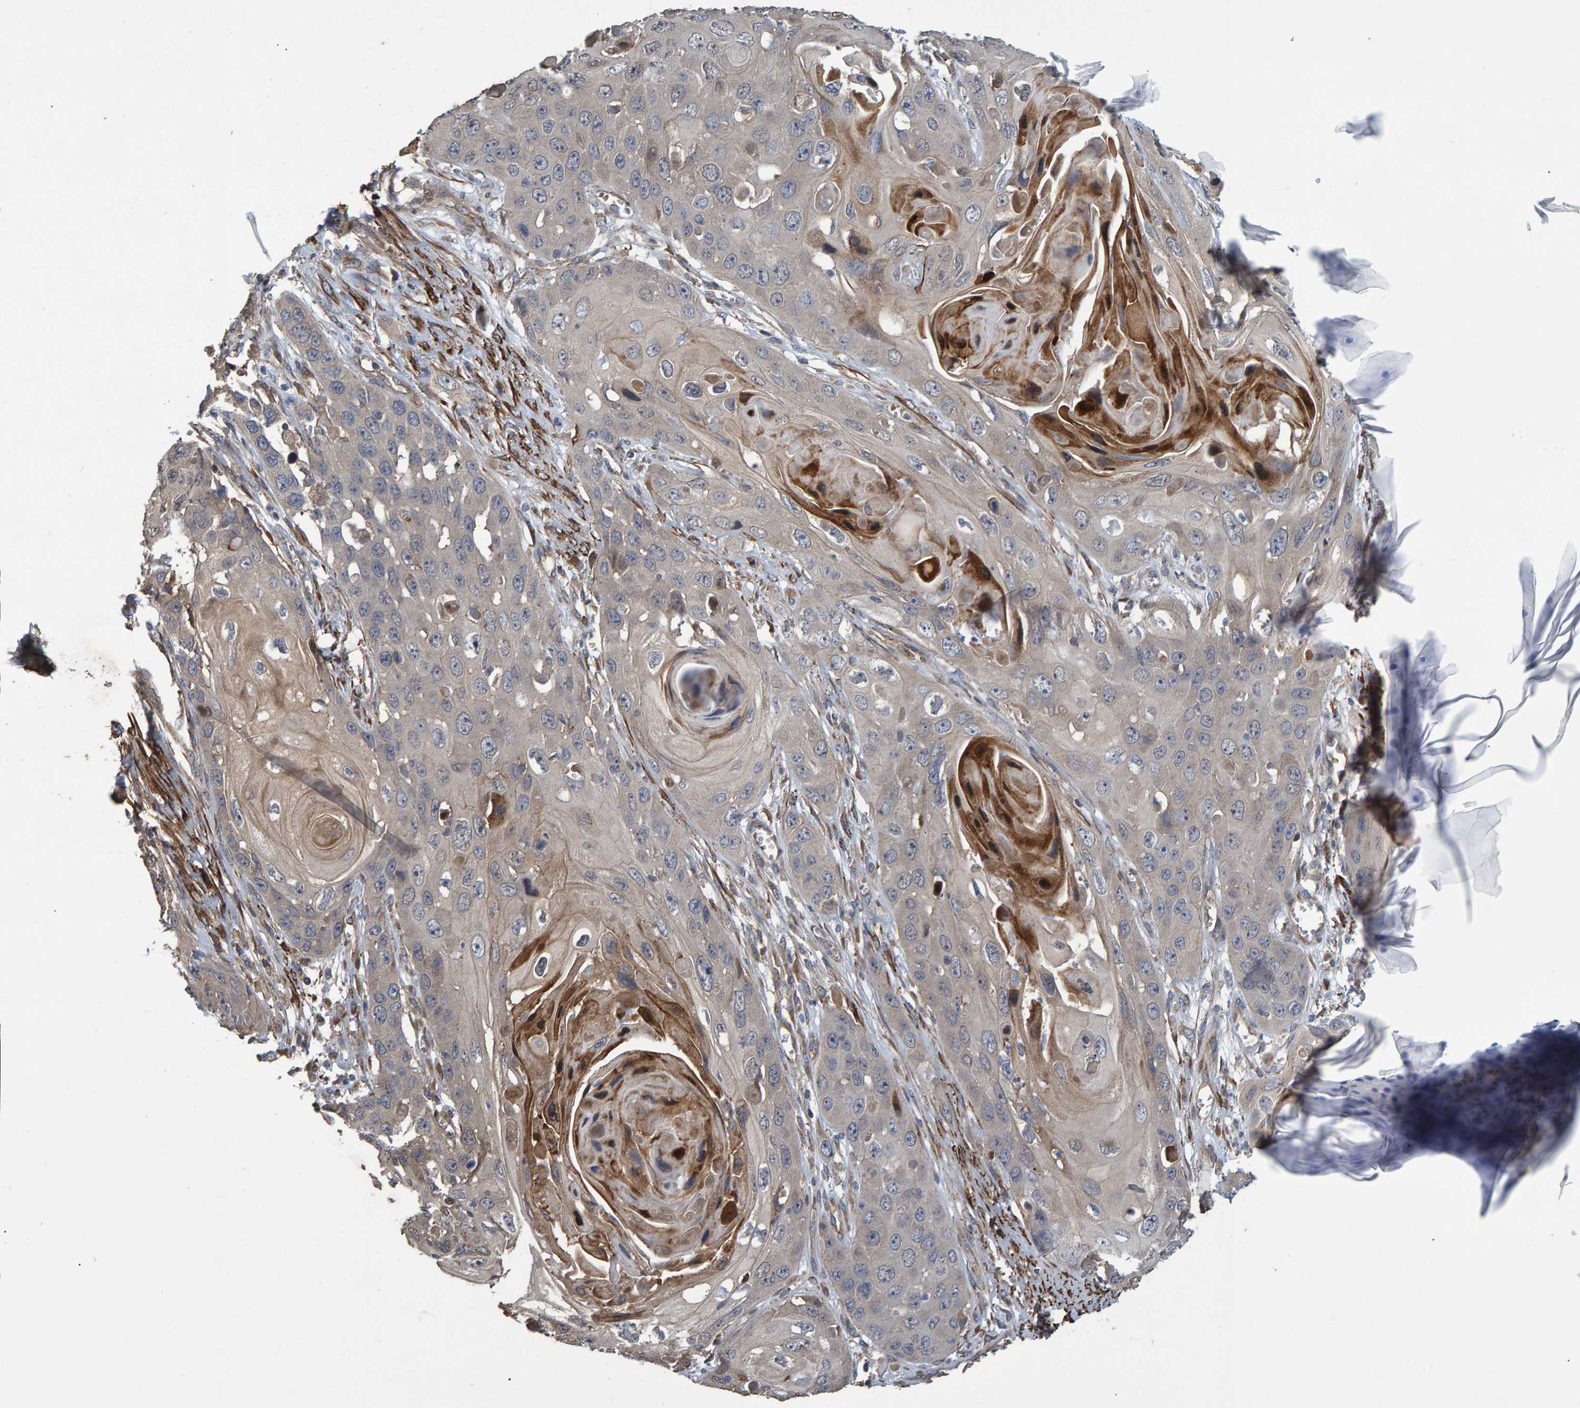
{"staining": {"intensity": "moderate", "quantity": "<25%", "location": "cytoplasmic/membranous"}, "tissue": "skin cancer", "cell_type": "Tumor cells", "image_type": "cancer", "snomed": [{"axis": "morphology", "description": "Squamous cell carcinoma, NOS"}, {"axis": "topography", "description": "Skin"}], "caption": "This photomicrograph demonstrates immunohistochemistry (IHC) staining of skin cancer, with low moderate cytoplasmic/membranous expression in approximately <25% of tumor cells.", "gene": "SLIT2", "patient": {"sex": "male", "age": 55}}